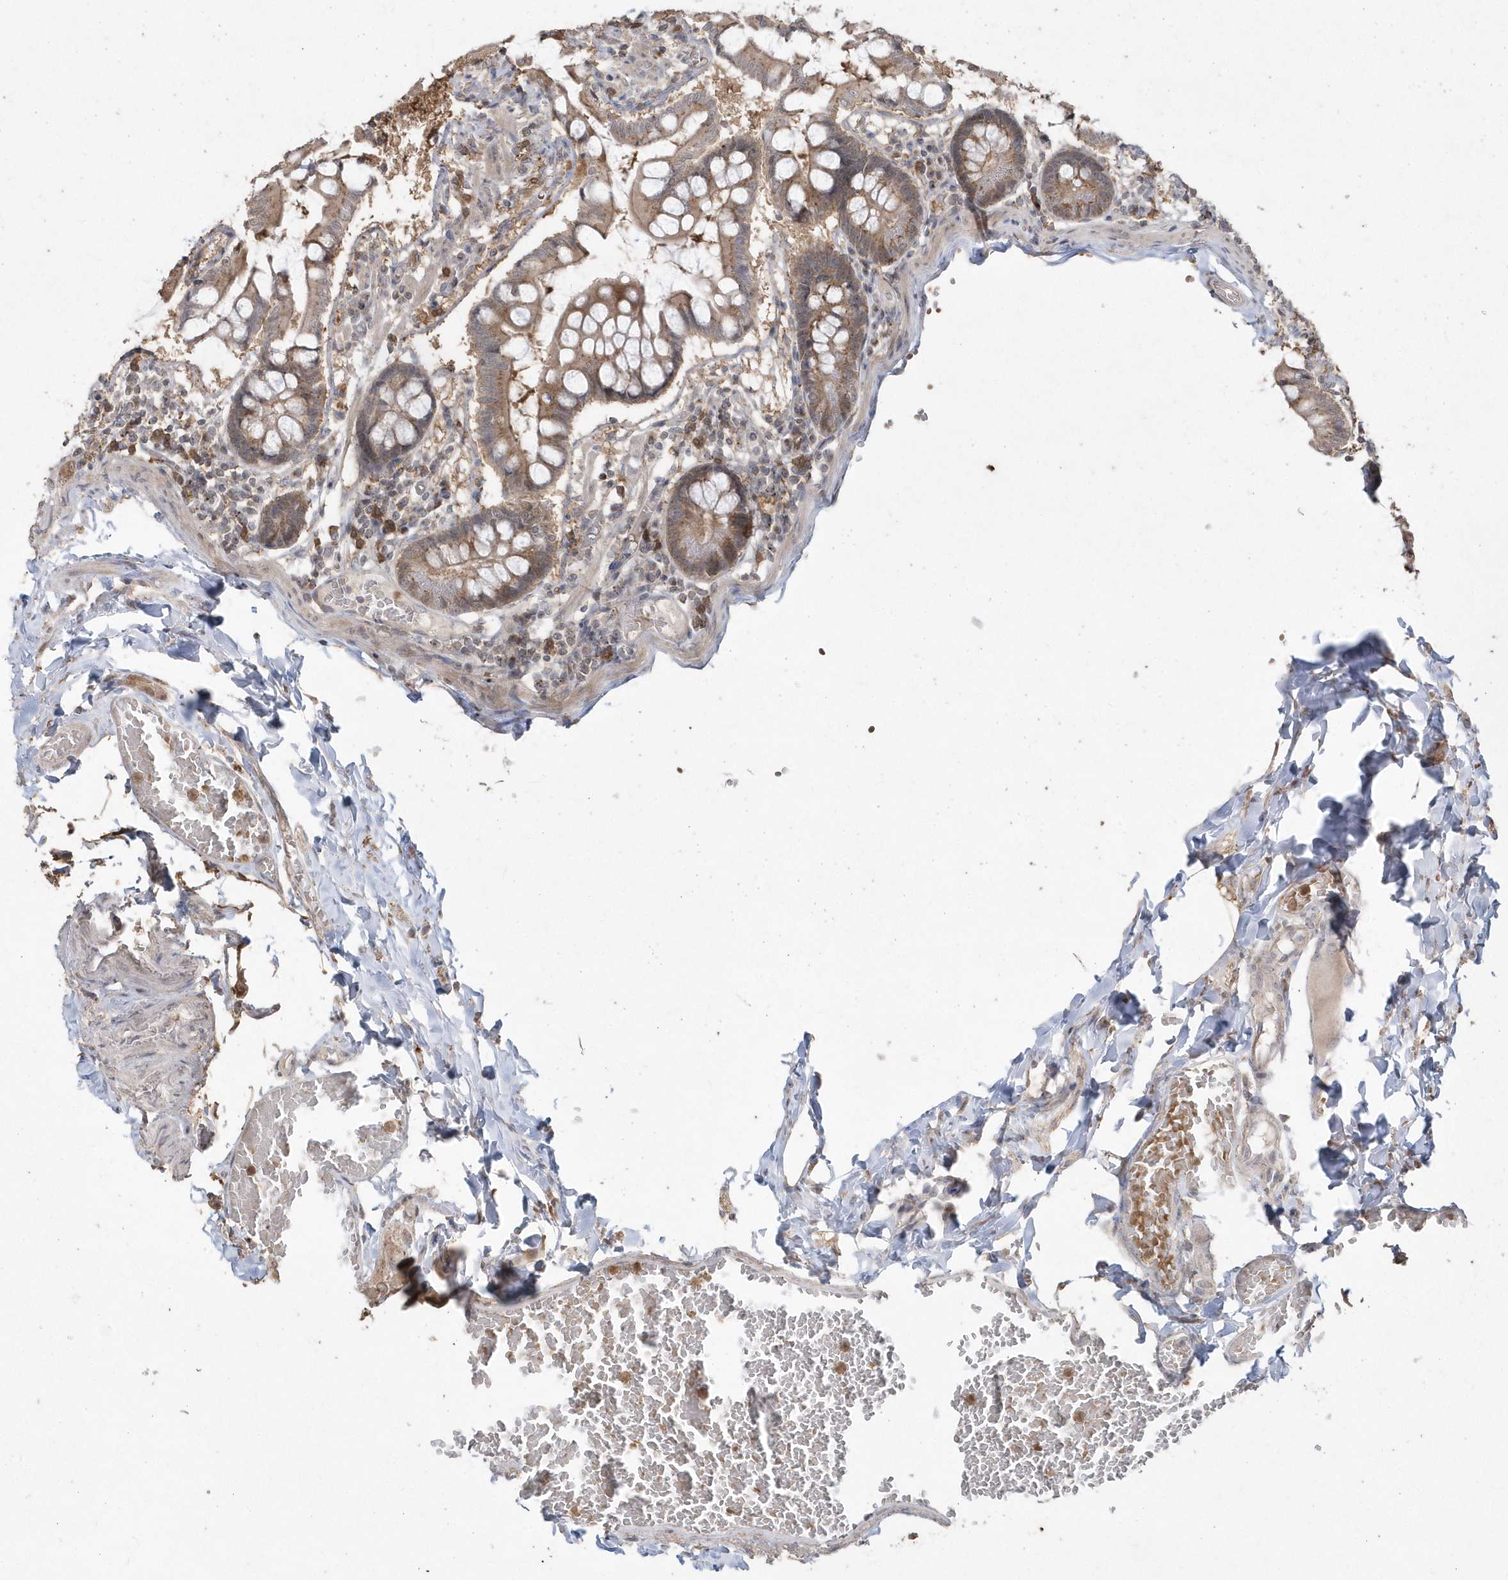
{"staining": {"intensity": "moderate", "quantity": ">75%", "location": "cytoplasmic/membranous"}, "tissue": "small intestine", "cell_type": "Glandular cells", "image_type": "normal", "snomed": [{"axis": "morphology", "description": "Normal tissue, NOS"}, {"axis": "topography", "description": "Small intestine"}], "caption": "Moderate cytoplasmic/membranous protein expression is identified in about >75% of glandular cells in small intestine. The protein of interest is stained brown, and the nuclei are stained in blue (DAB (3,3'-diaminobenzidine) IHC with brightfield microscopy, high magnification).", "gene": "GEMIN6", "patient": {"sex": "male", "age": 41}}